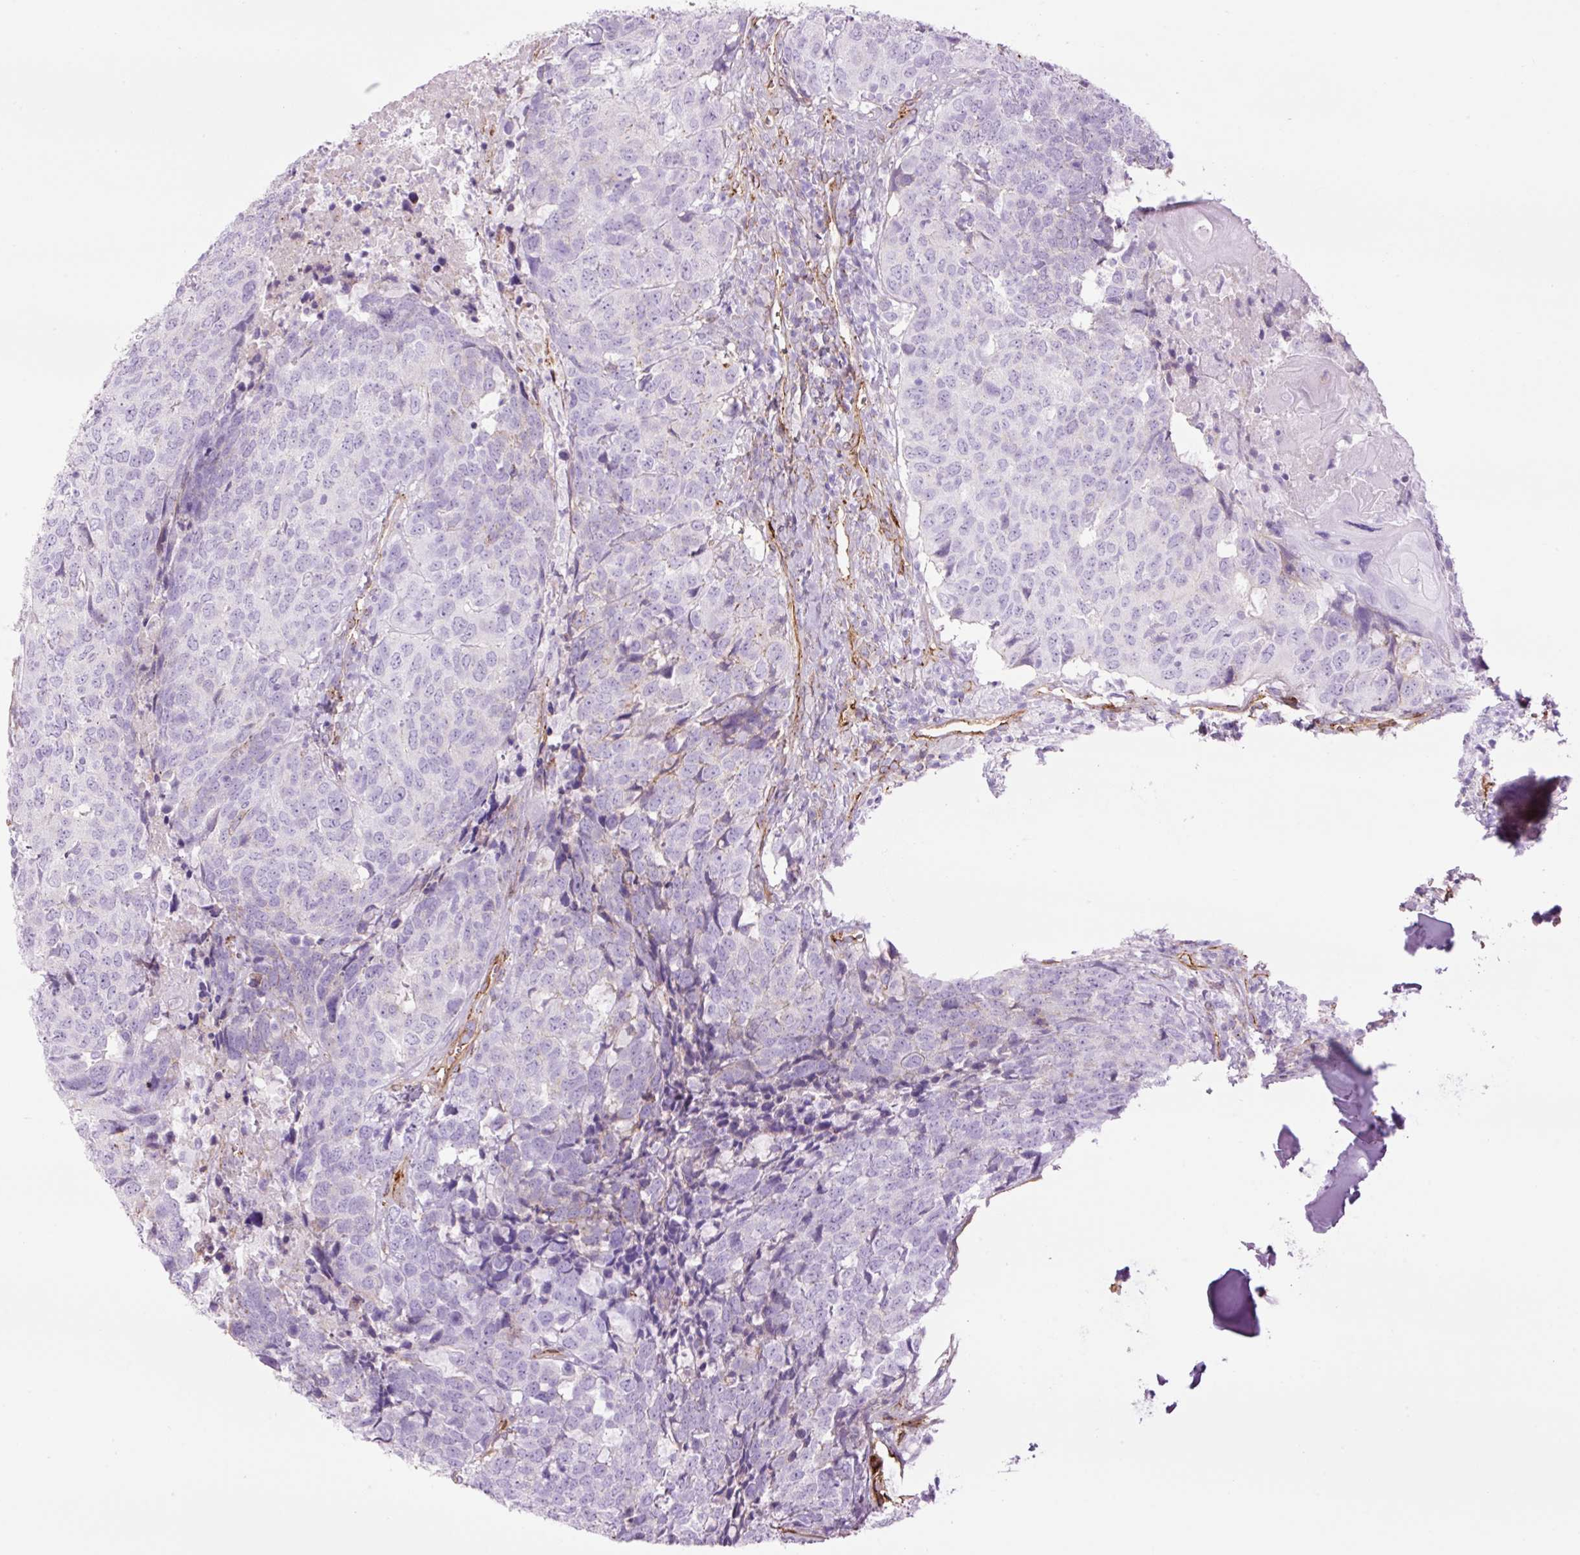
{"staining": {"intensity": "negative", "quantity": "none", "location": "none"}, "tissue": "head and neck cancer", "cell_type": "Tumor cells", "image_type": "cancer", "snomed": [{"axis": "morphology", "description": "Normal tissue, NOS"}, {"axis": "morphology", "description": "Squamous cell carcinoma, NOS"}, {"axis": "topography", "description": "Skeletal muscle"}, {"axis": "topography", "description": "Vascular tissue"}, {"axis": "topography", "description": "Peripheral nerve tissue"}, {"axis": "topography", "description": "Head-Neck"}], "caption": "High magnification brightfield microscopy of head and neck squamous cell carcinoma stained with DAB (brown) and counterstained with hematoxylin (blue): tumor cells show no significant positivity.", "gene": "CAV1", "patient": {"sex": "male", "age": 66}}